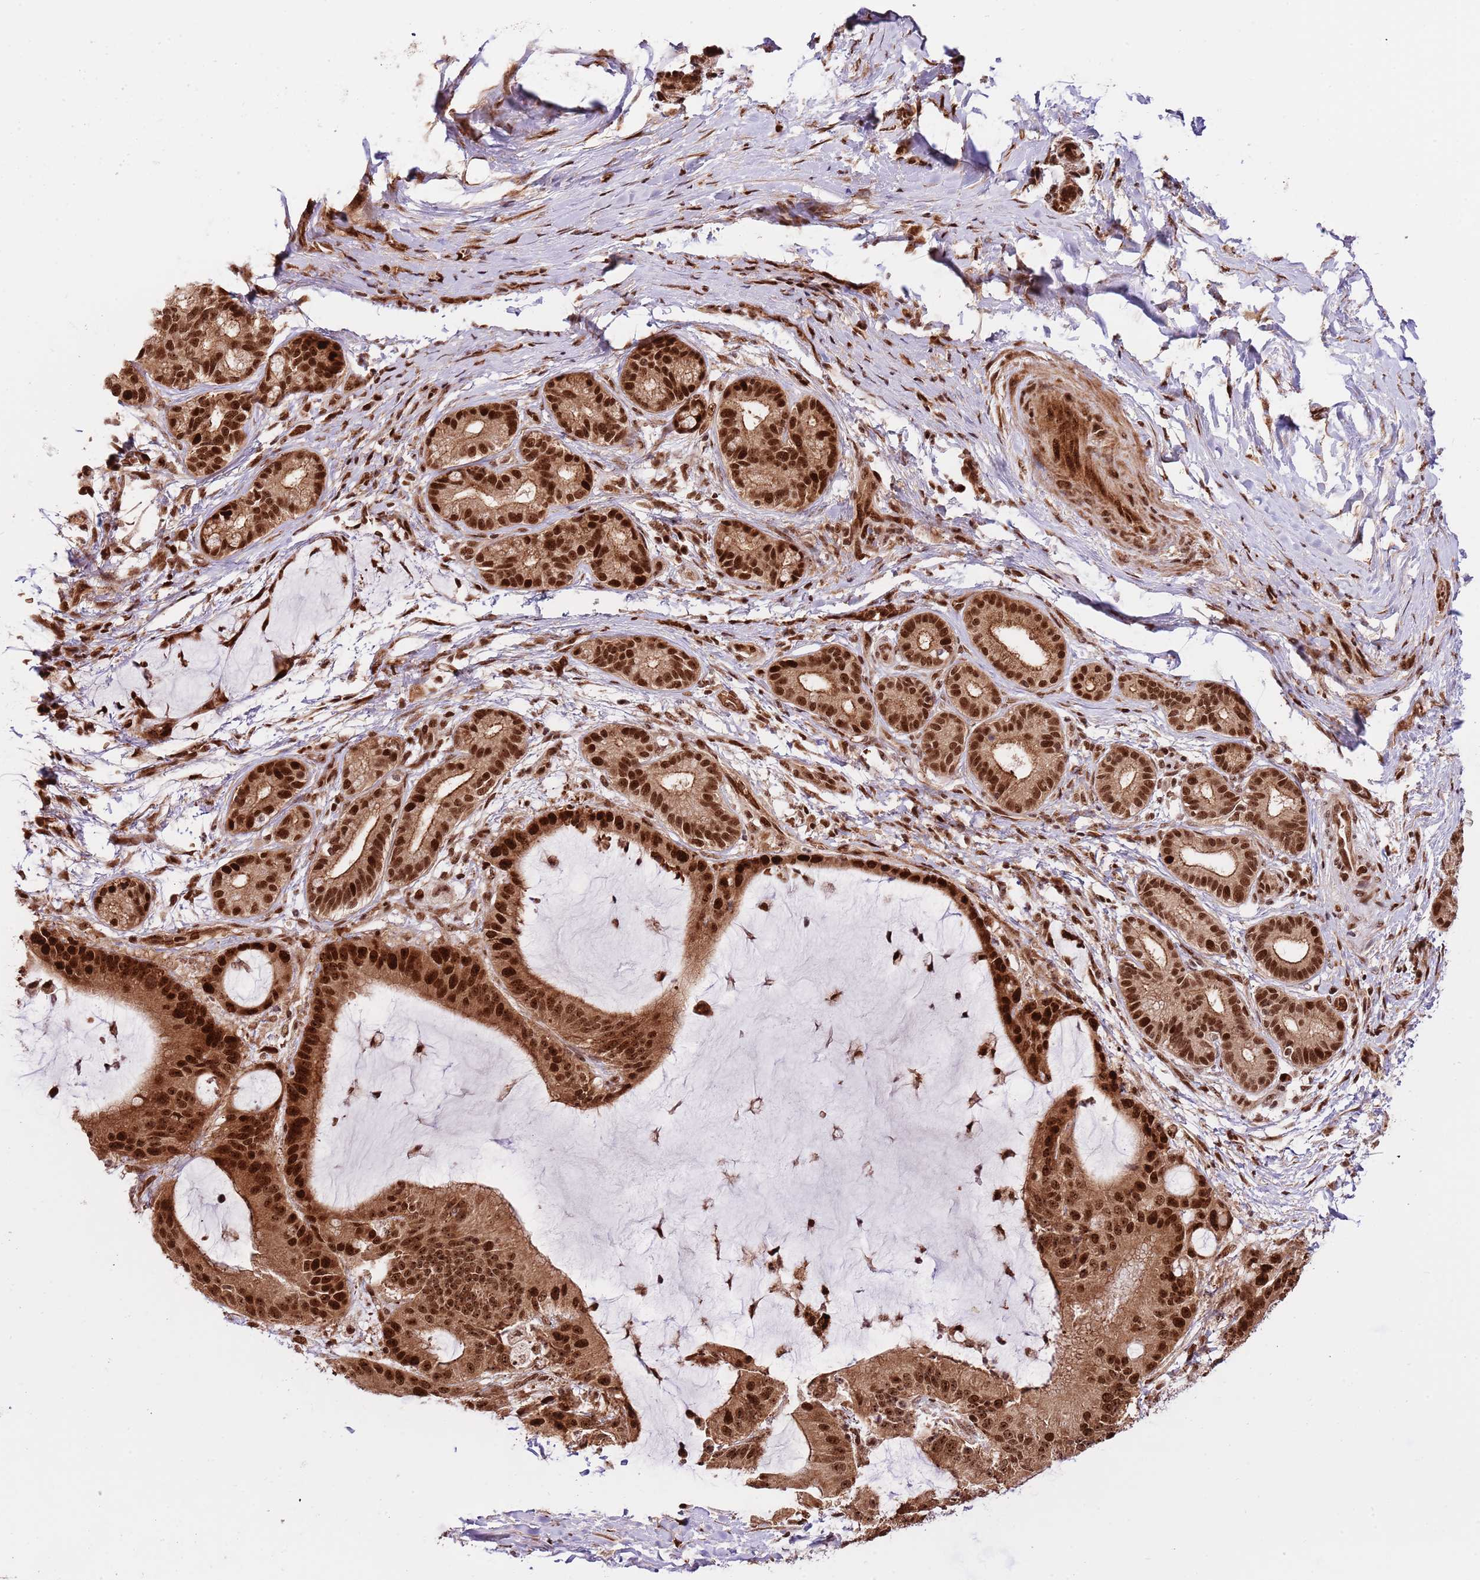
{"staining": {"intensity": "strong", "quantity": ">75%", "location": "cytoplasmic/membranous,nuclear"}, "tissue": "liver cancer", "cell_type": "Tumor cells", "image_type": "cancer", "snomed": [{"axis": "morphology", "description": "Normal tissue, NOS"}, {"axis": "morphology", "description": "Cholangiocarcinoma"}, {"axis": "topography", "description": "Liver"}, {"axis": "topography", "description": "Peripheral nerve tissue"}], "caption": "An IHC image of neoplastic tissue is shown. Protein staining in brown labels strong cytoplasmic/membranous and nuclear positivity in liver cancer (cholangiocarcinoma) within tumor cells.", "gene": "RIF1", "patient": {"sex": "female", "age": 73}}